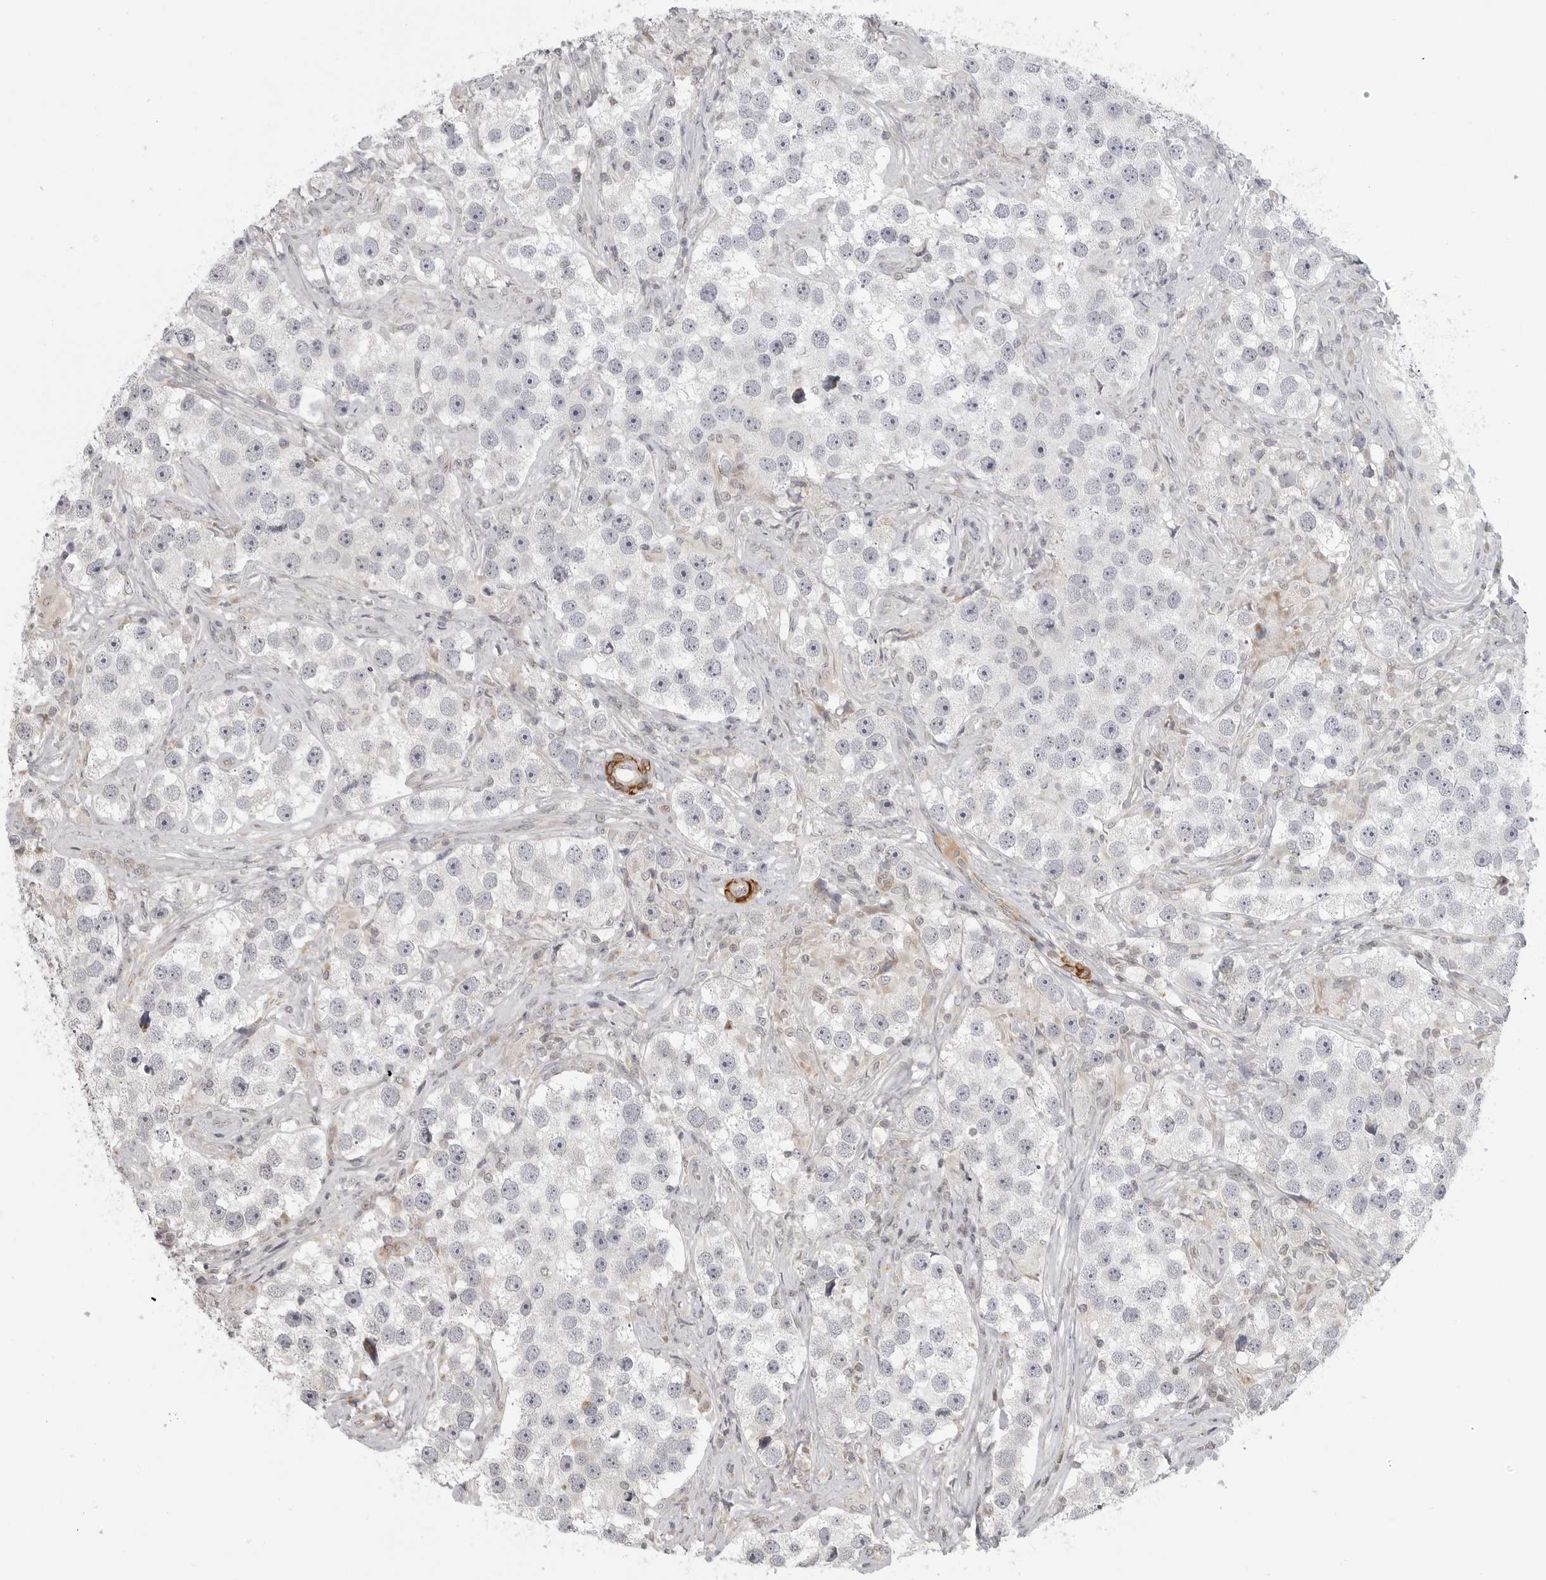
{"staining": {"intensity": "negative", "quantity": "none", "location": "none"}, "tissue": "testis cancer", "cell_type": "Tumor cells", "image_type": "cancer", "snomed": [{"axis": "morphology", "description": "Seminoma, NOS"}, {"axis": "topography", "description": "Testis"}], "caption": "Immunohistochemical staining of human testis seminoma shows no significant positivity in tumor cells.", "gene": "MAP7D1", "patient": {"sex": "male", "age": 49}}